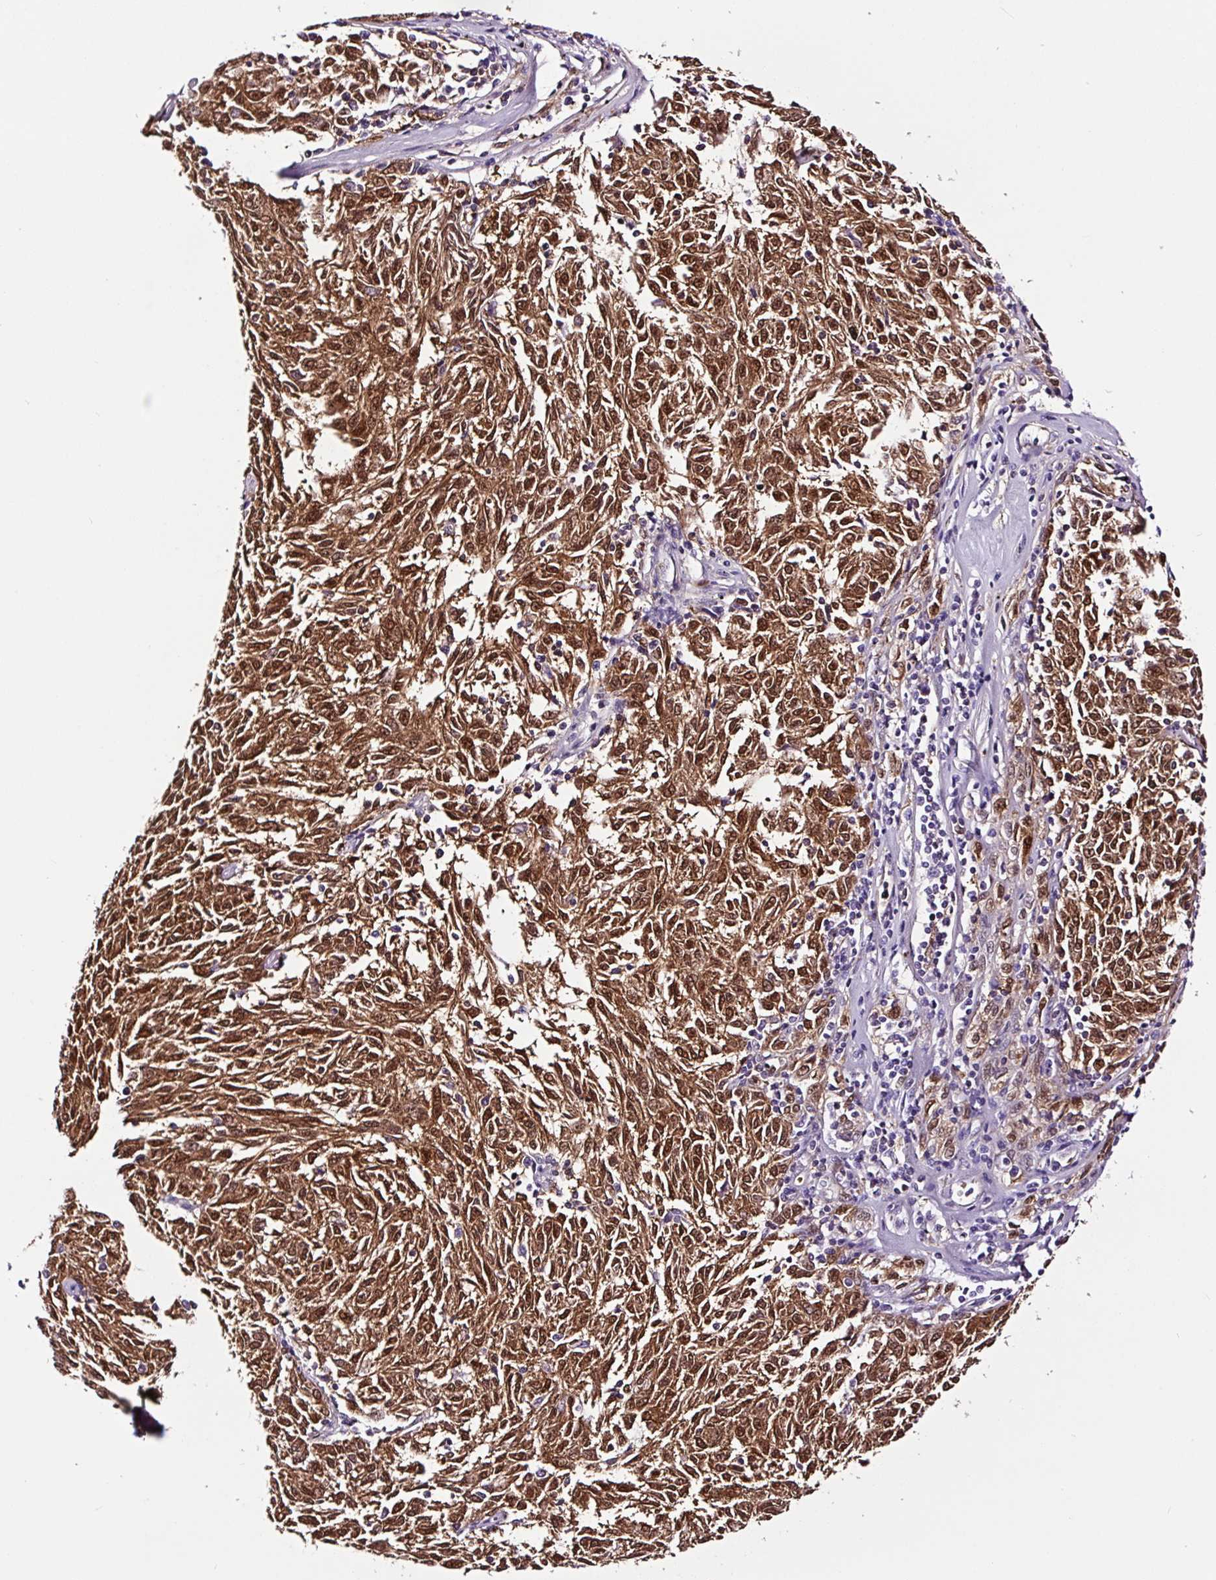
{"staining": {"intensity": "moderate", "quantity": ">75%", "location": "cytoplasmic/membranous,nuclear"}, "tissue": "melanoma", "cell_type": "Tumor cells", "image_type": "cancer", "snomed": [{"axis": "morphology", "description": "Malignant melanoma, NOS"}, {"axis": "topography", "description": "Skin"}], "caption": "Melanoma stained for a protein (brown) reveals moderate cytoplasmic/membranous and nuclear positive positivity in approximately >75% of tumor cells.", "gene": "TAFA3", "patient": {"sex": "female", "age": 72}}